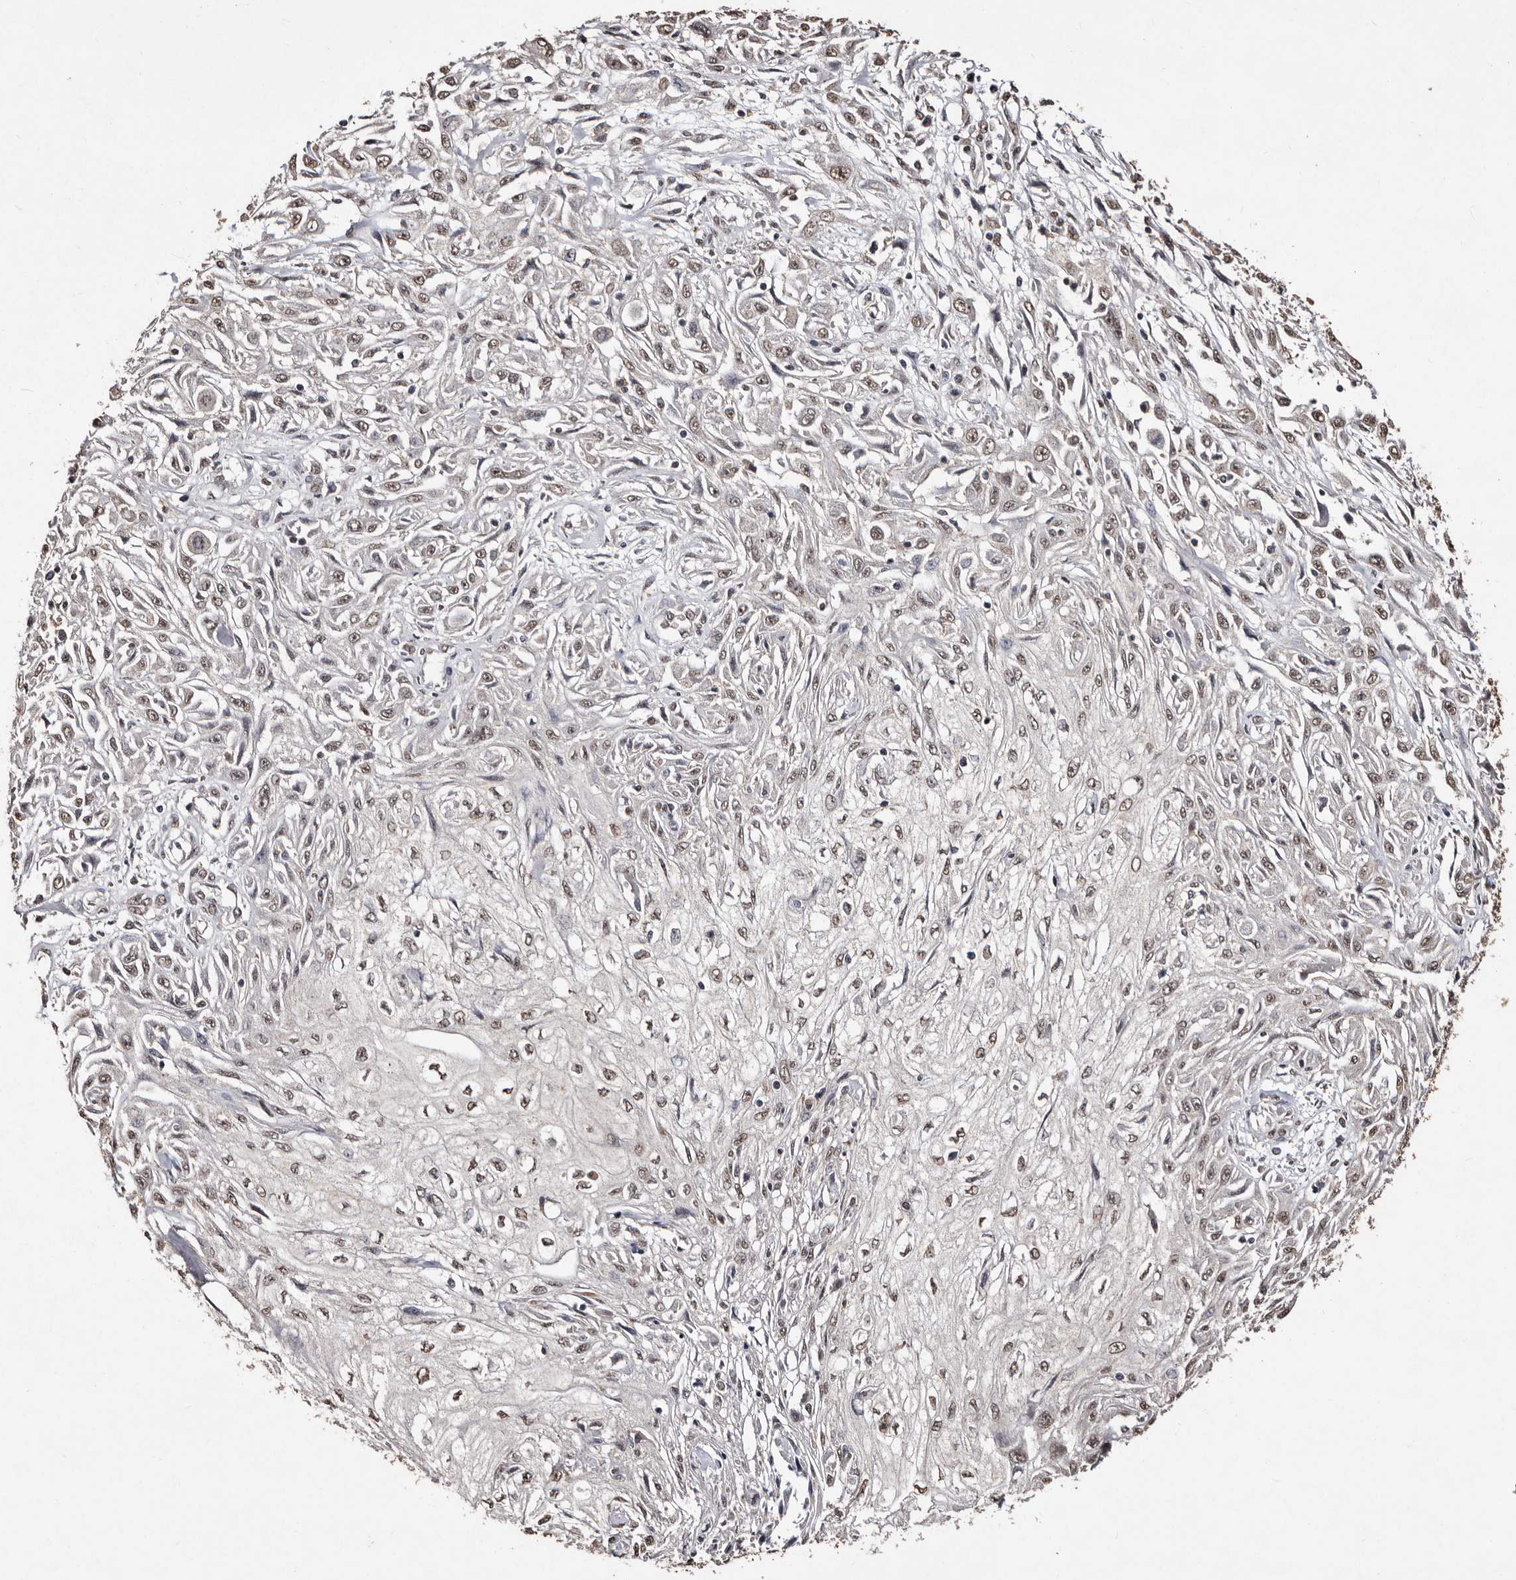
{"staining": {"intensity": "moderate", "quantity": ">75%", "location": "nuclear"}, "tissue": "skin cancer", "cell_type": "Tumor cells", "image_type": "cancer", "snomed": [{"axis": "morphology", "description": "Squamous cell carcinoma, NOS"}, {"axis": "morphology", "description": "Squamous cell carcinoma, metastatic, NOS"}, {"axis": "topography", "description": "Skin"}, {"axis": "topography", "description": "Lymph node"}], "caption": "Moderate nuclear staining is seen in approximately >75% of tumor cells in skin cancer.", "gene": "ERBB4", "patient": {"sex": "male", "age": 75}}